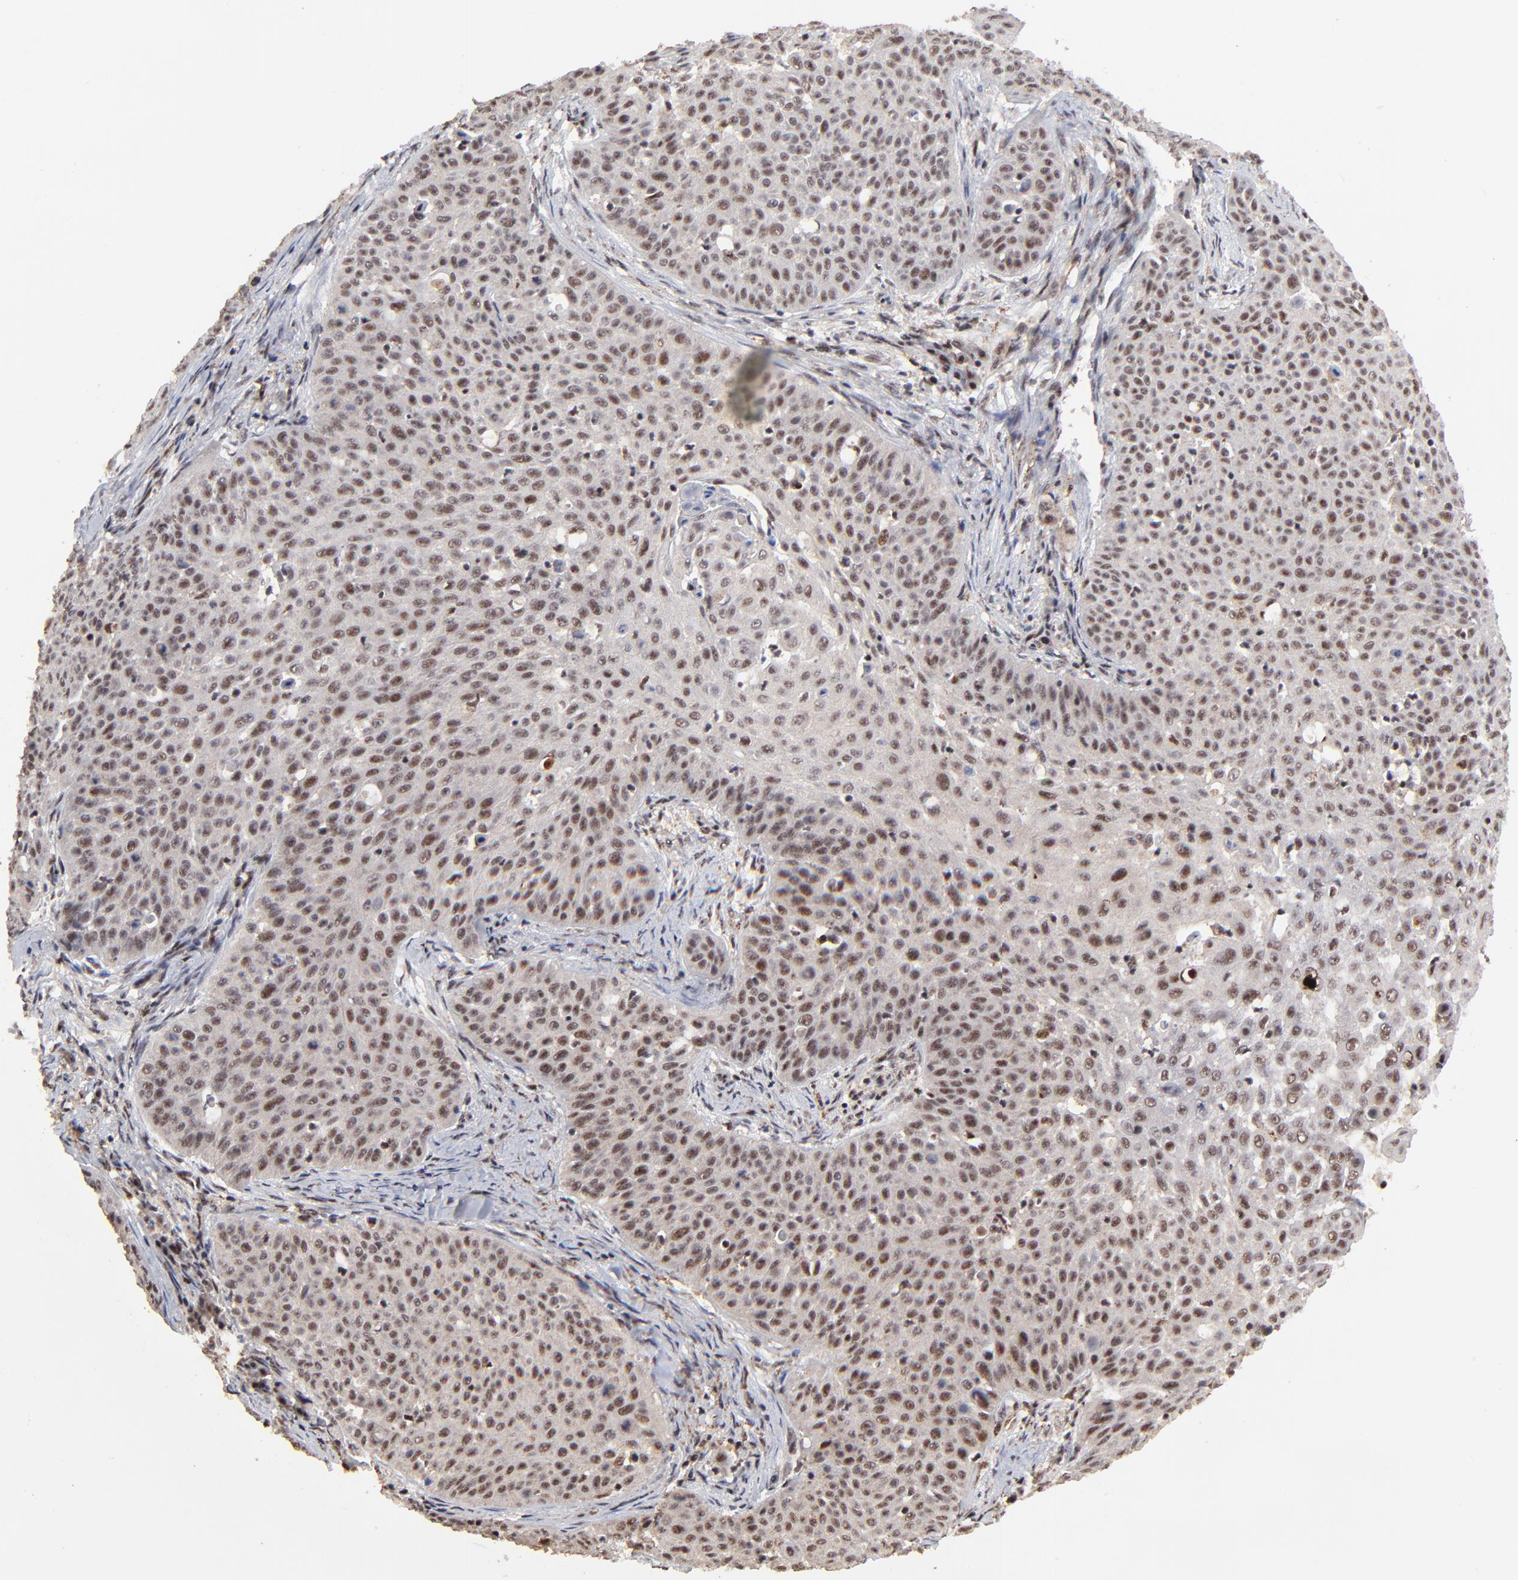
{"staining": {"intensity": "moderate", "quantity": "25%-75%", "location": "nuclear"}, "tissue": "skin cancer", "cell_type": "Tumor cells", "image_type": "cancer", "snomed": [{"axis": "morphology", "description": "Squamous cell carcinoma, NOS"}, {"axis": "topography", "description": "Skin"}], "caption": "Skin cancer stained for a protein reveals moderate nuclear positivity in tumor cells.", "gene": "RBM22", "patient": {"sex": "male", "age": 82}}